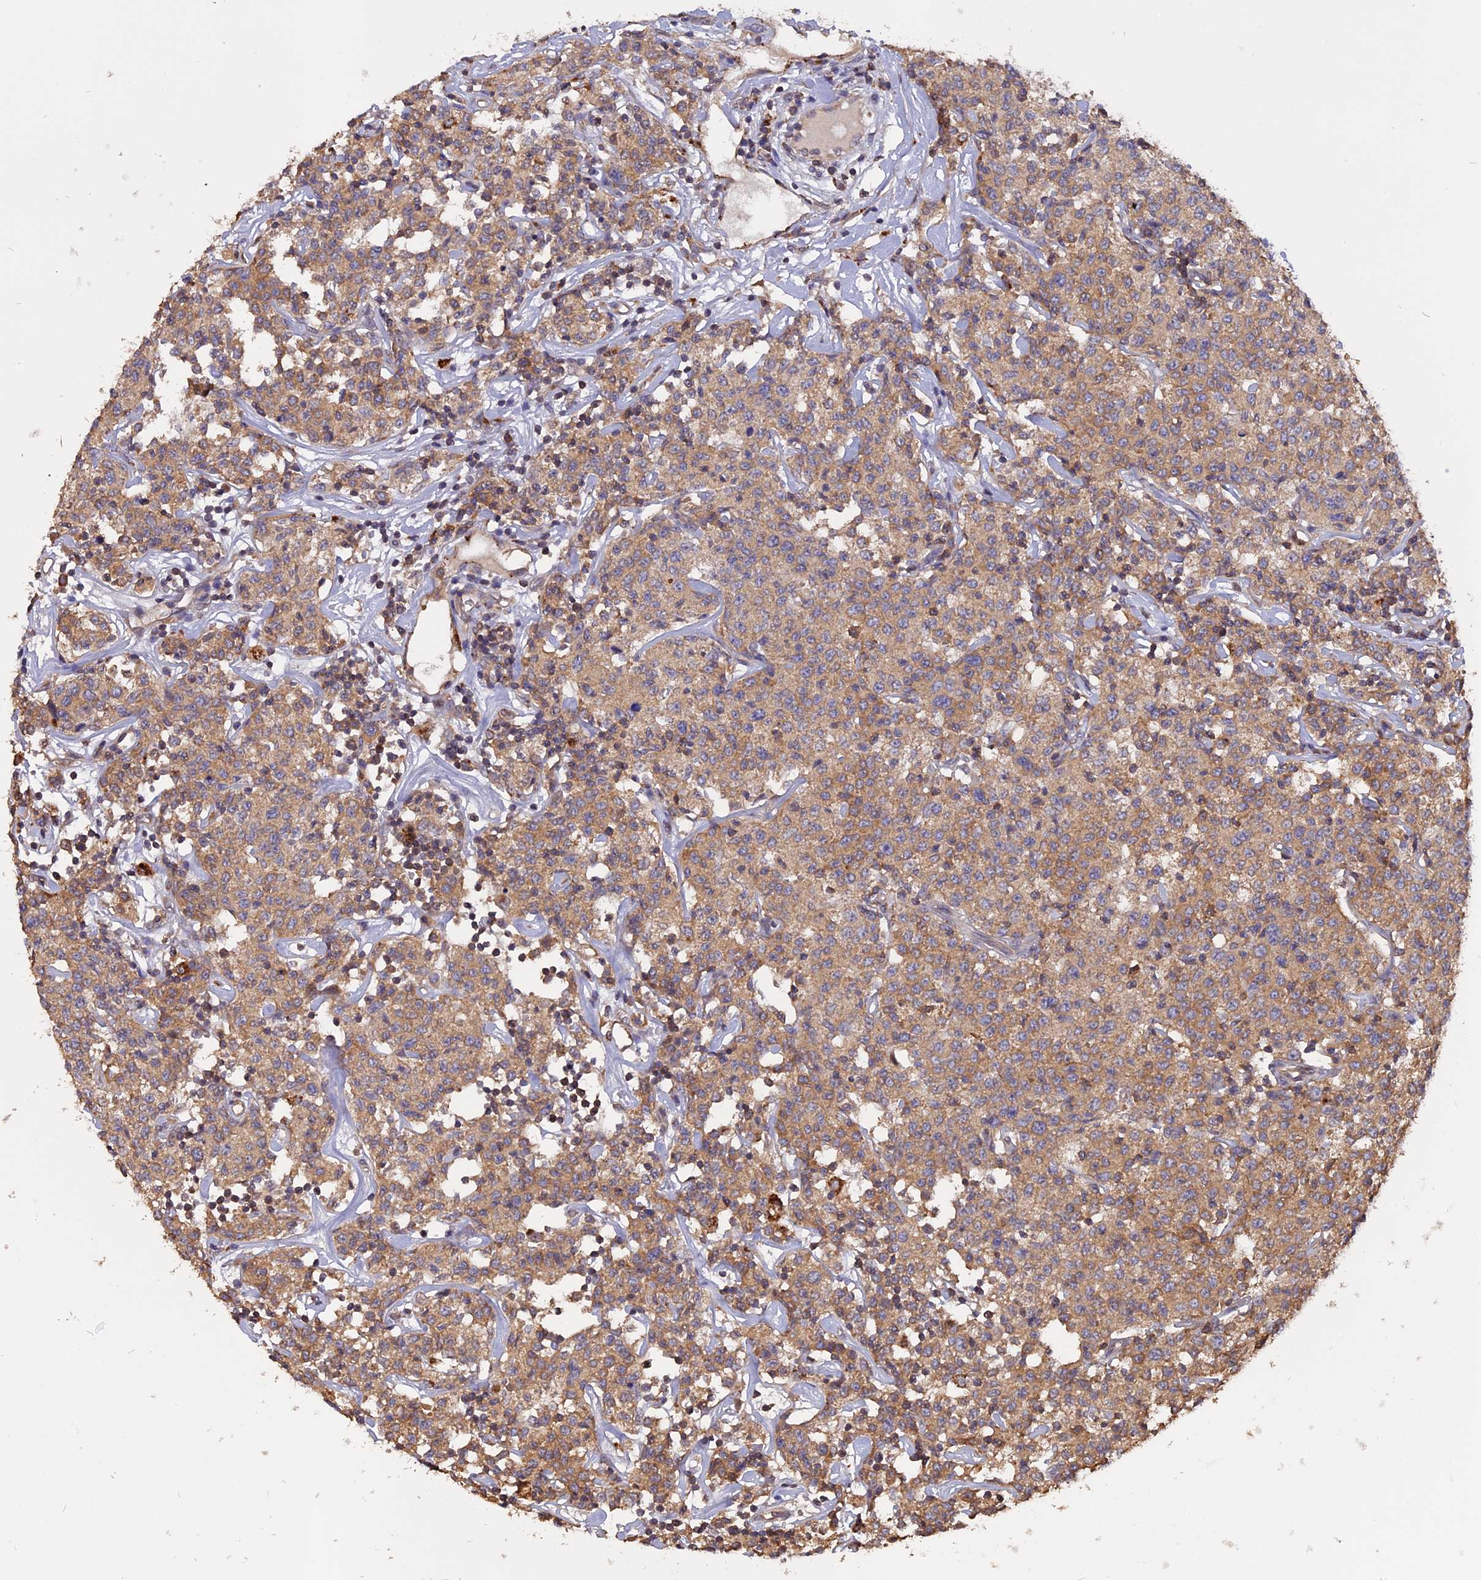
{"staining": {"intensity": "moderate", "quantity": ">75%", "location": "cytoplasmic/membranous"}, "tissue": "lymphoma", "cell_type": "Tumor cells", "image_type": "cancer", "snomed": [{"axis": "morphology", "description": "Malignant lymphoma, non-Hodgkin's type, Low grade"}, {"axis": "topography", "description": "Small intestine"}], "caption": "Immunohistochemistry (IHC) photomicrograph of neoplastic tissue: human low-grade malignant lymphoma, non-Hodgkin's type stained using immunohistochemistry displays medium levels of moderate protein expression localized specifically in the cytoplasmic/membranous of tumor cells, appearing as a cytoplasmic/membranous brown color.", "gene": "CARMIL2", "patient": {"sex": "female", "age": 59}}